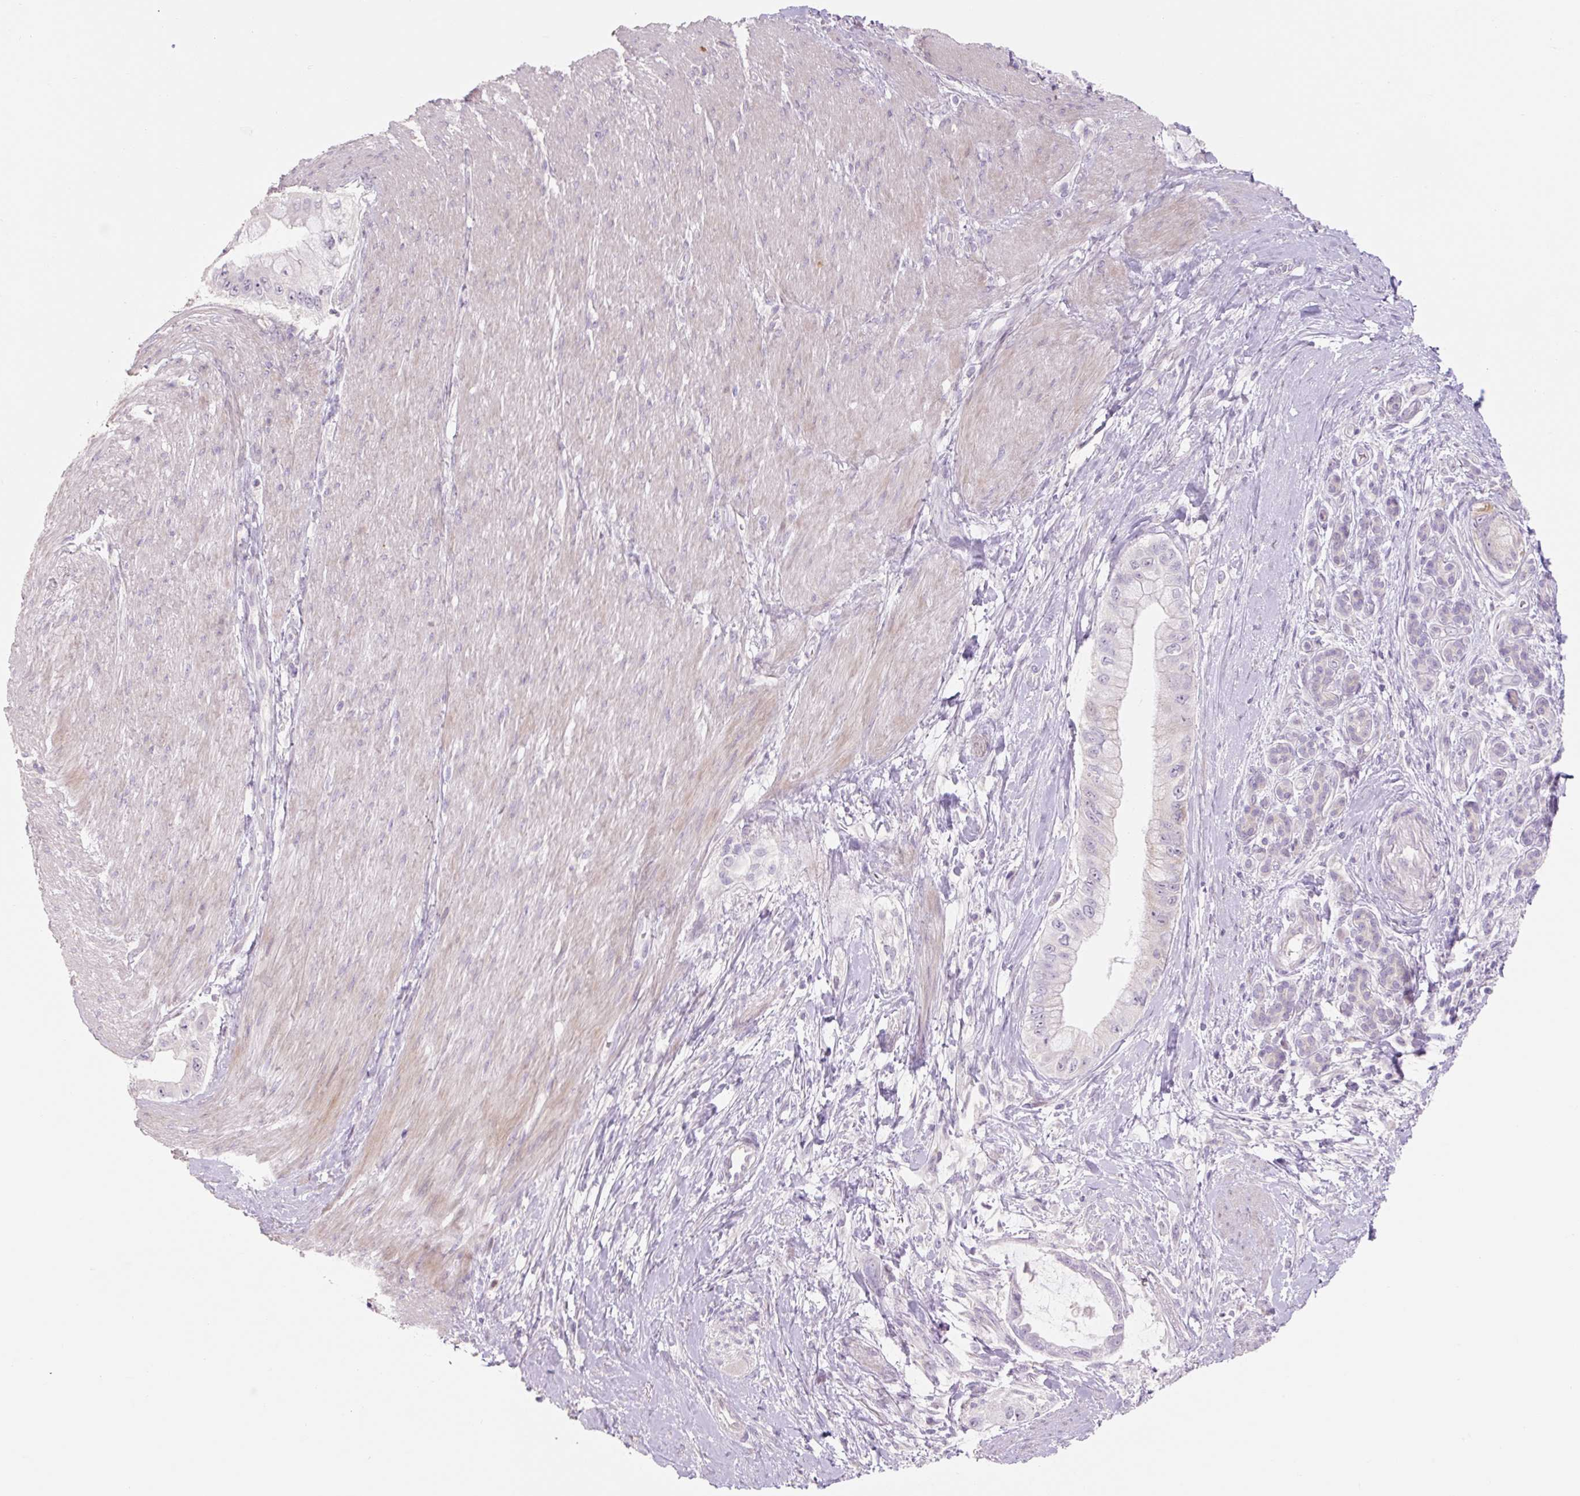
{"staining": {"intensity": "strong", "quantity": "<25%", "location": "cytoplasmic/membranous"}, "tissue": "pancreatic cancer", "cell_type": "Tumor cells", "image_type": "cancer", "snomed": [{"axis": "morphology", "description": "Adenocarcinoma, NOS"}, {"axis": "topography", "description": "Pancreas"}], "caption": "Adenocarcinoma (pancreatic) stained with a protein marker exhibits strong staining in tumor cells.", "gene": "ZNF552", "patient": {"sex": "male", "age": 48}}